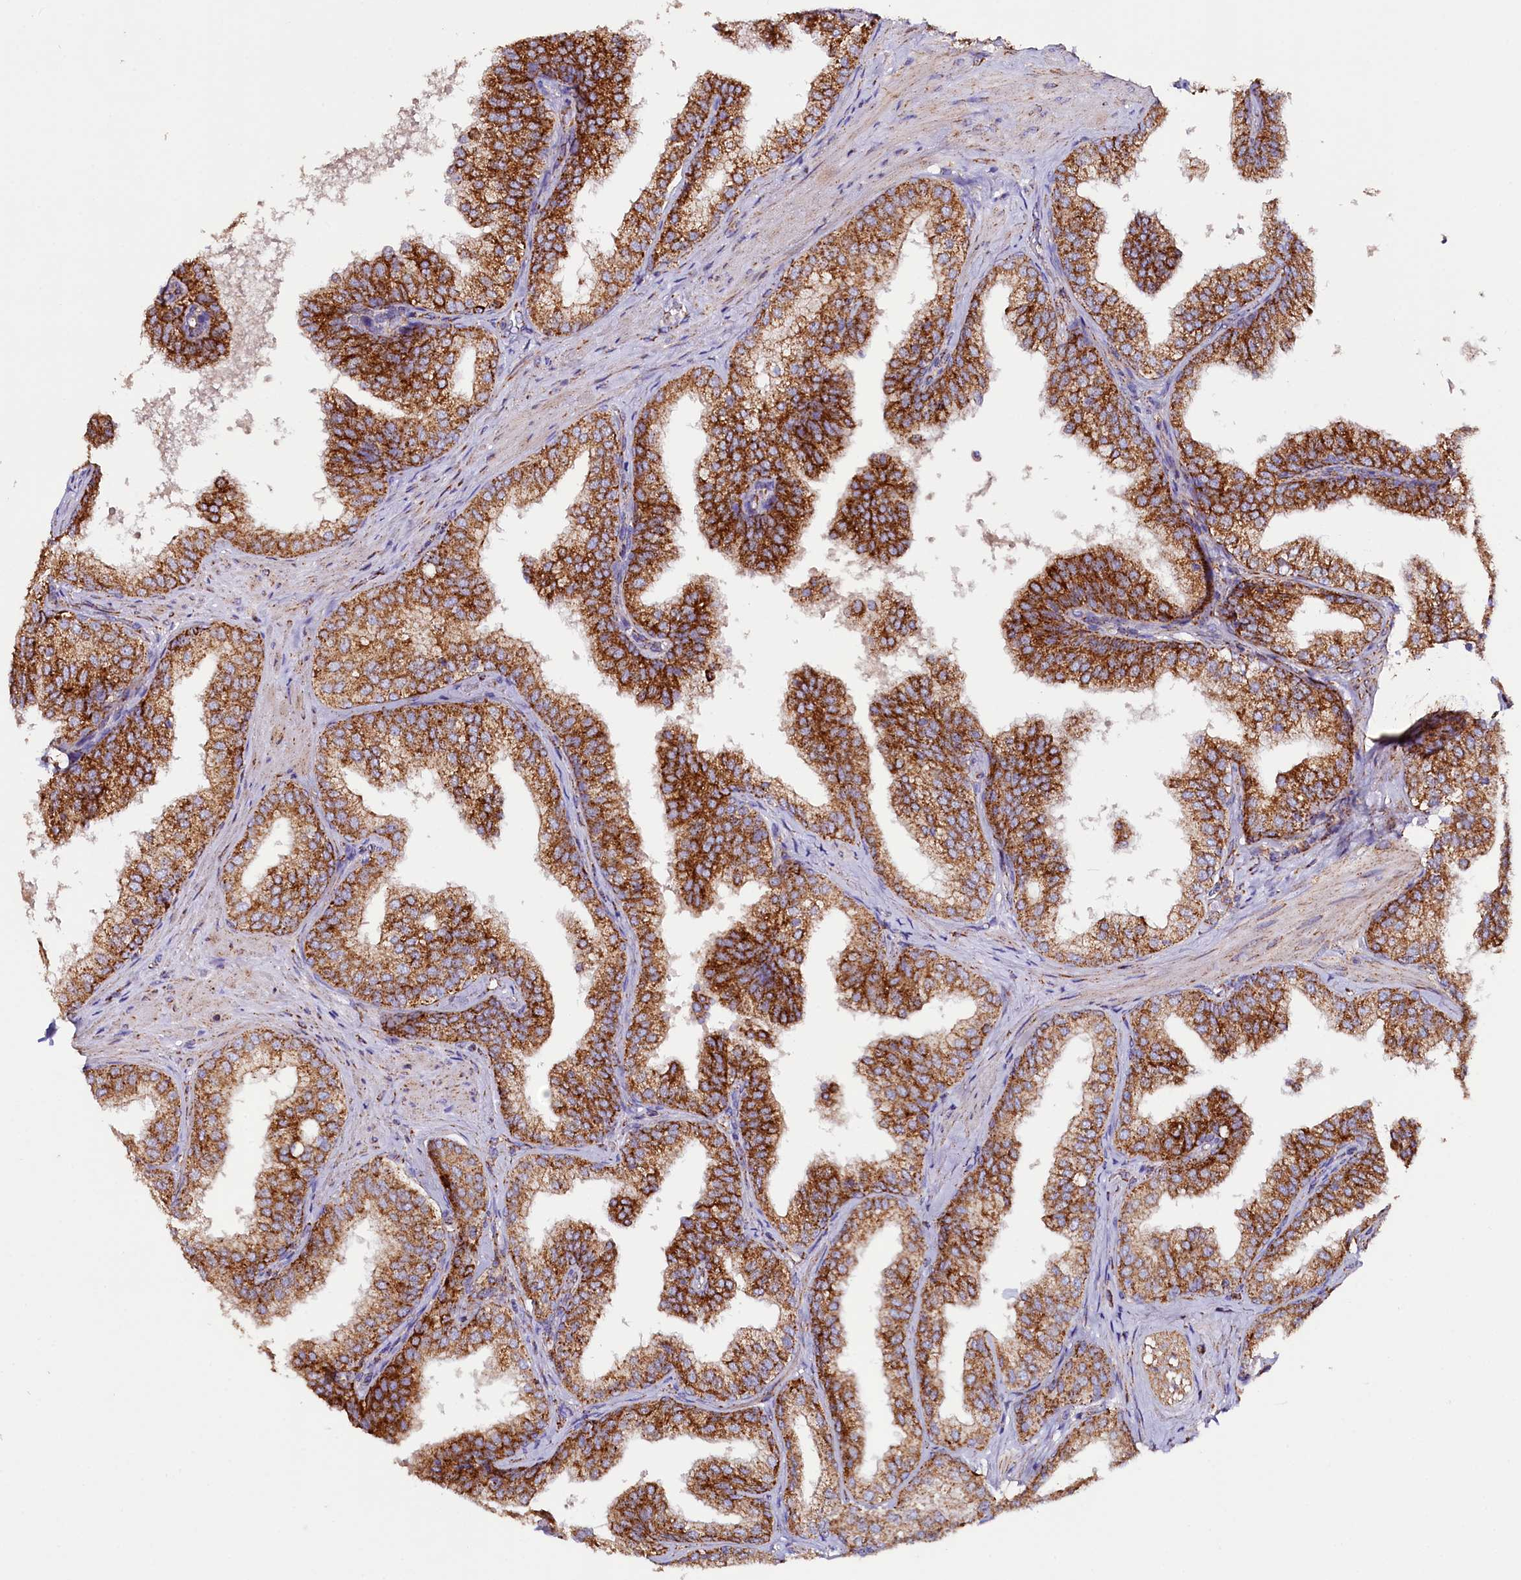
{"staining": {"intensity": "strong", "quantity": ">75%", "location": "cytoplasmic/membranous"}, "tissue": "prostate", "cell_type": "Glandular cells", "image_type": "normal", "snomed": [{"axis": "morphology", "description": "Normal tissue, NOS"}, {"axis": "topography", "description": "Prostate"}], "caption": "Strong cytoplasmic/membranous staining for a protein is identified in about >75% of glandular cells of normal prostate using immunohistochemistry.", "gene": "APLP2", "patient": {"sex": "male", "age": 60}}